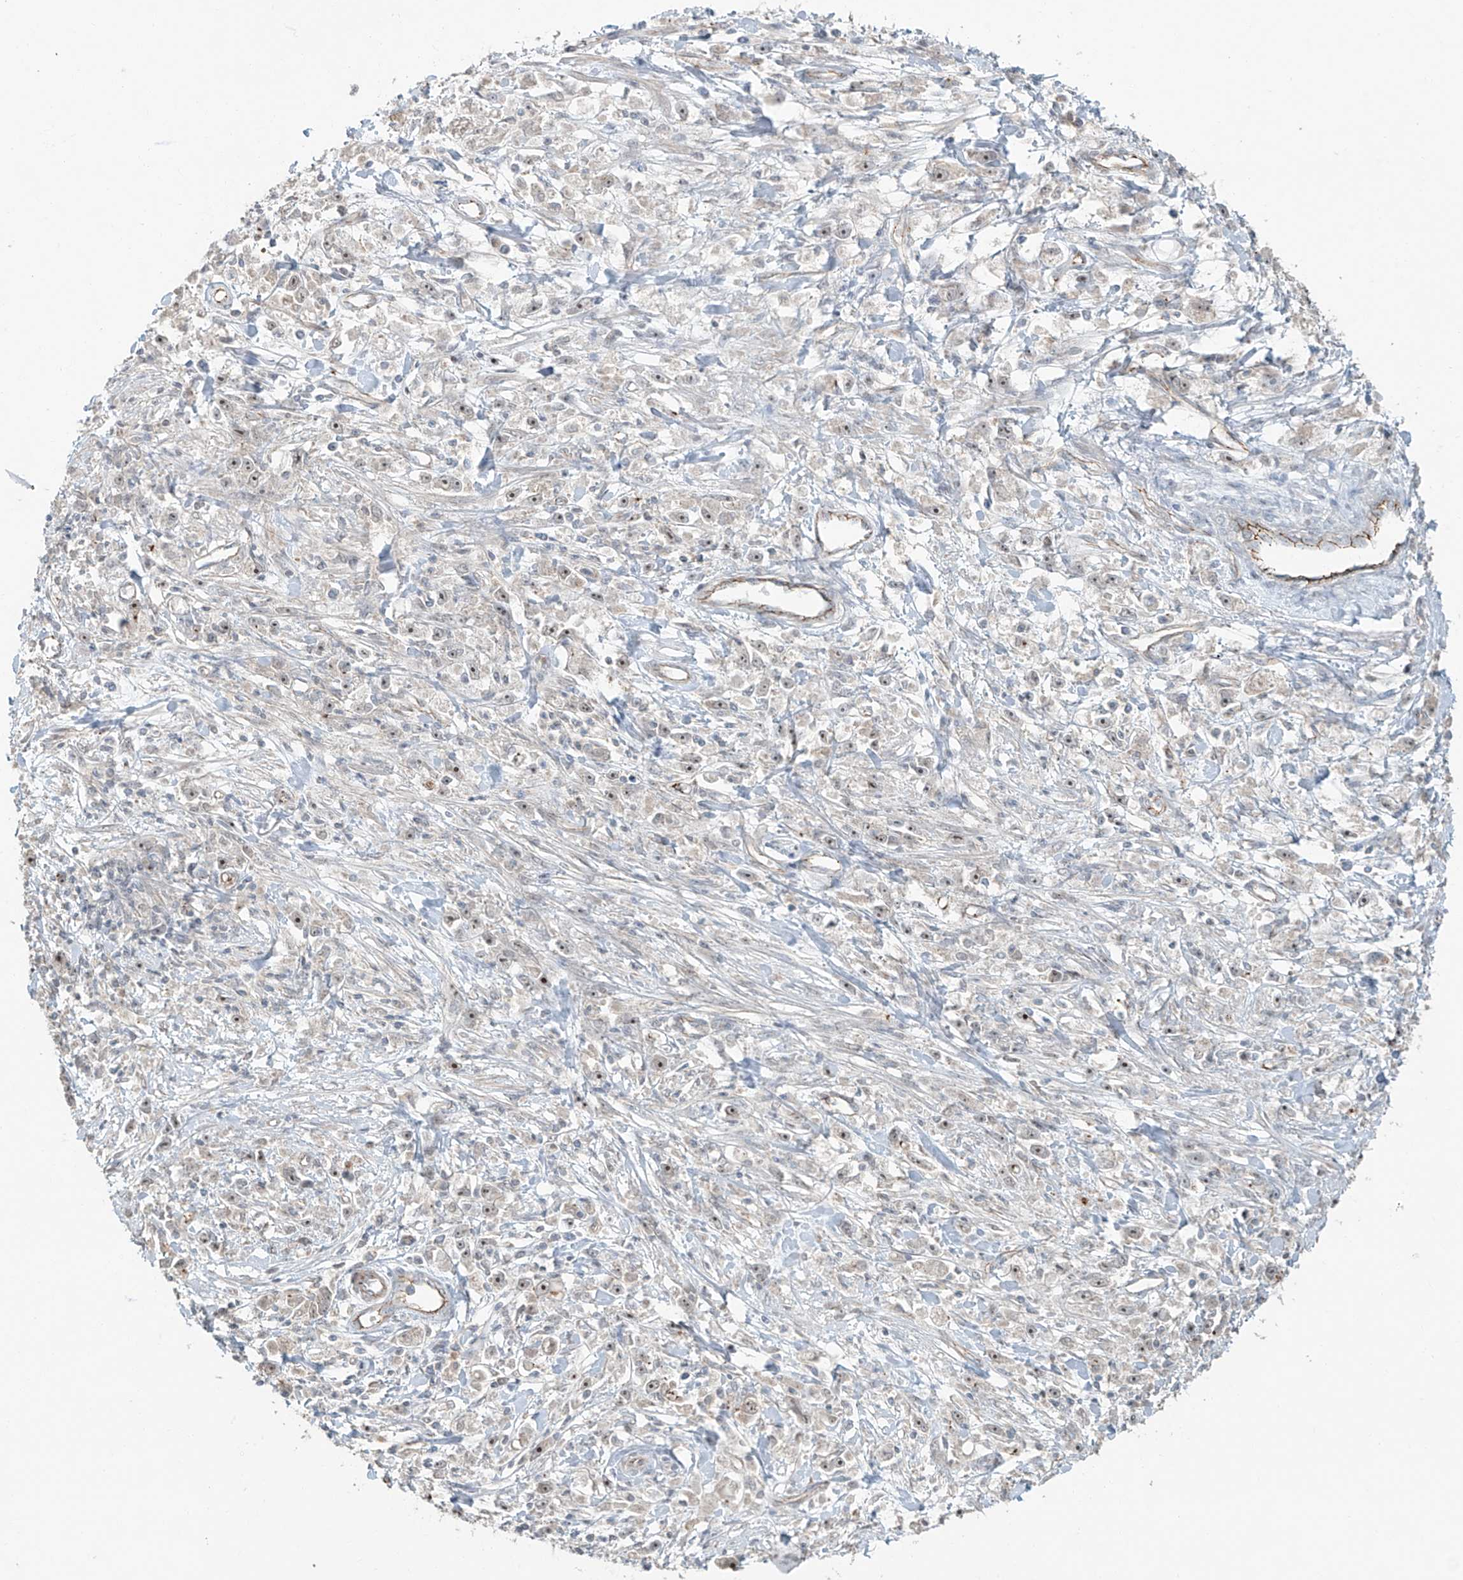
{"staining": {"intensity": "weak", "quantity": ">75%", "location": "nuclear"}, "tissue": "stomach cancer", "cell_type": "Tumor cells", "image_type": "cancer", "snomed": [{"axis": "morphology", "description": "Adenocarcinoma, NOS"}, {"axis": "topography", "description": "Stomach"}], "caption": "Weak nuclear protein positivity is seen in approximately >75% of tumor cells in stomach cancer.", "gene": "ZNF16", "patient": {"sex": "female", "age": 59}}